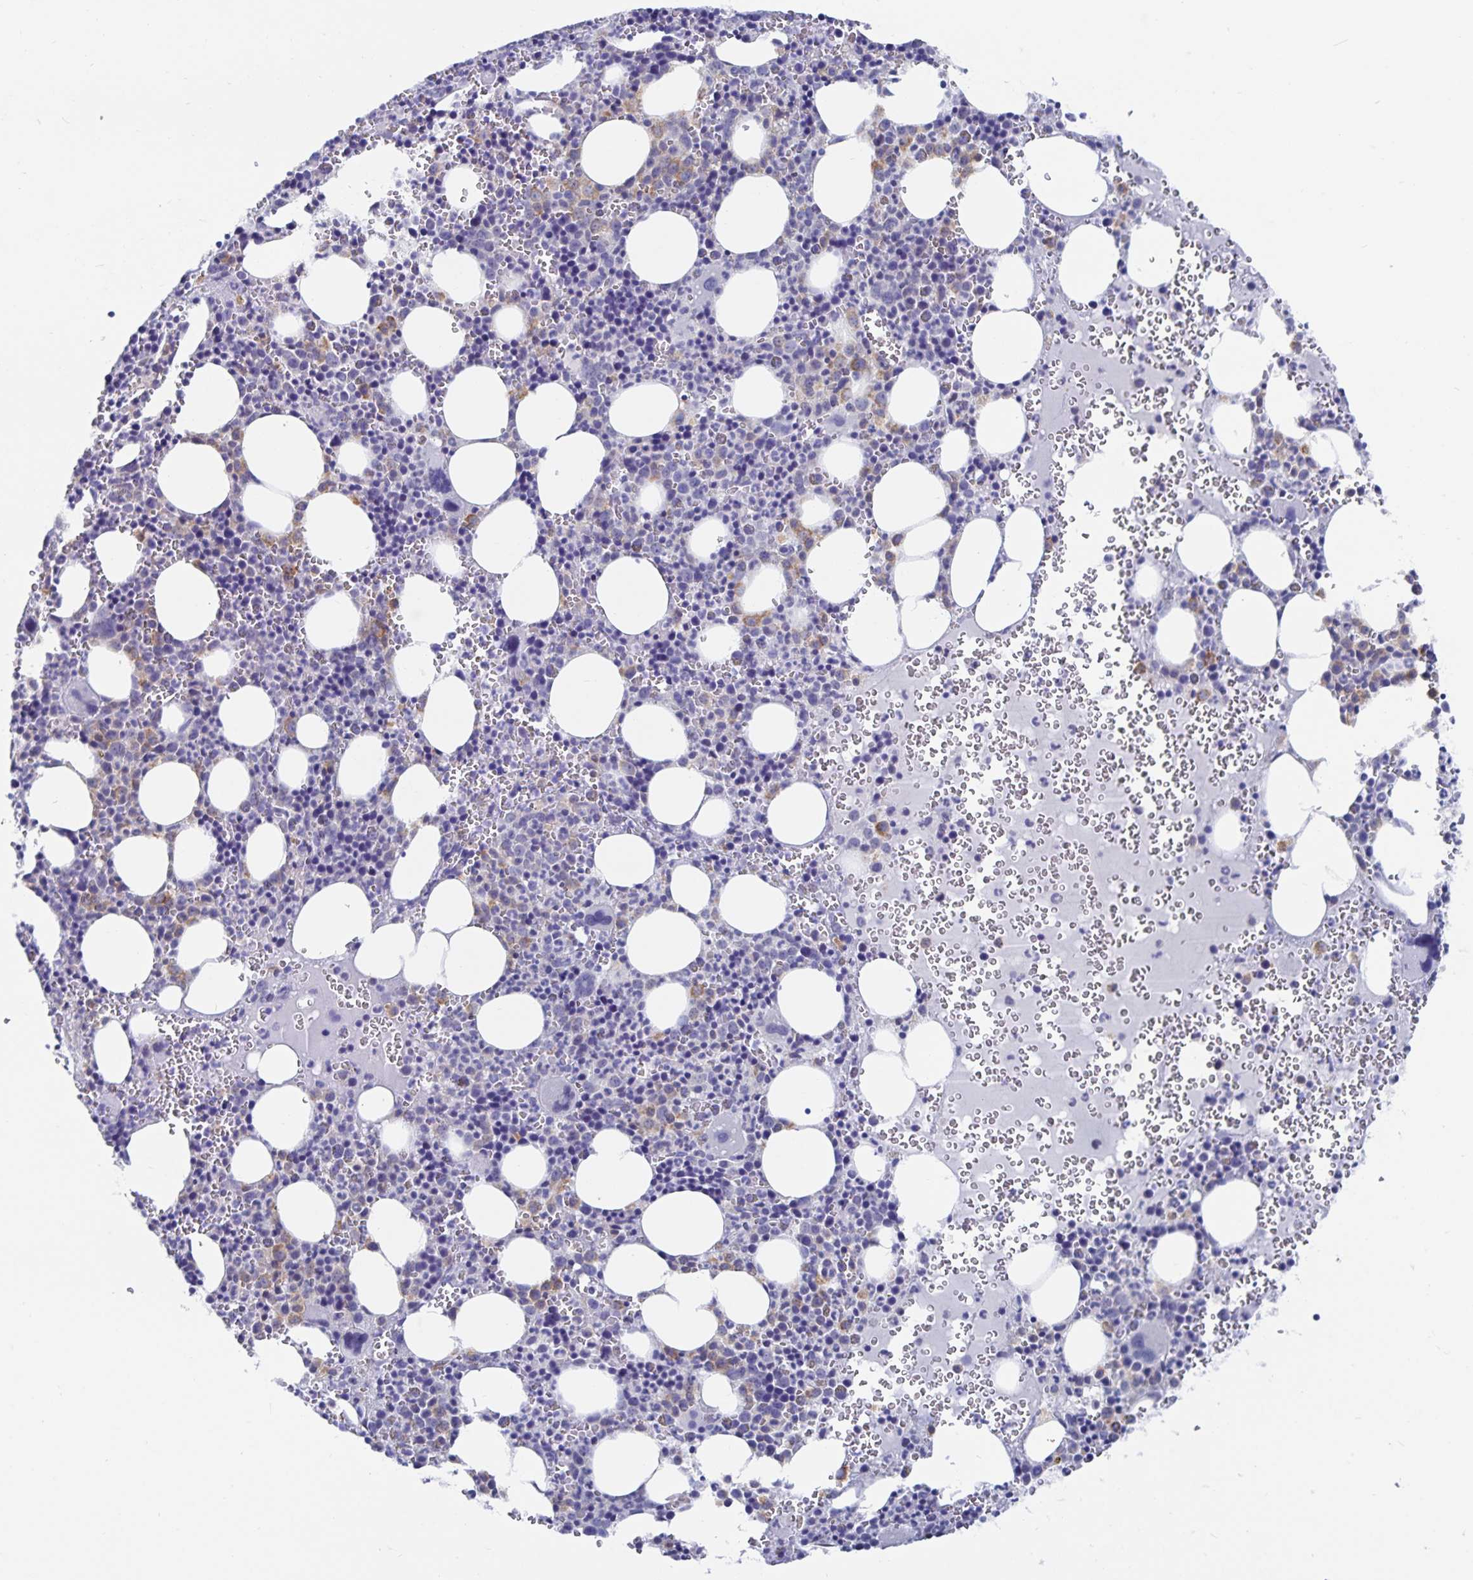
{"staining": {"intensity": "weak", "quantity": "<25%", "location": "cytoplasmic/membranous"}, "tissue": "bone marrow", "cell_type": "Hematopoietic cells", "image_type": "normal", "snomed": [{"axis": "morphology", "description": "Normal tissue, NOS"}, {"axis": "topography", "description": "Bone marrow"}], "caption": "Immunohistochemistry (IHC) micrograph of normal bone marrow: human bone marrow stained with DAB demonstrates no significant protein expression in hematopoietic cells. The staining is performed using DAB (3,3'-diaminobenzidine) brown chromogen with nuclei counter-stained in using hematoxylin.", "gene": "ZIK1", "patient": {"sex": "male", "age": 63}}